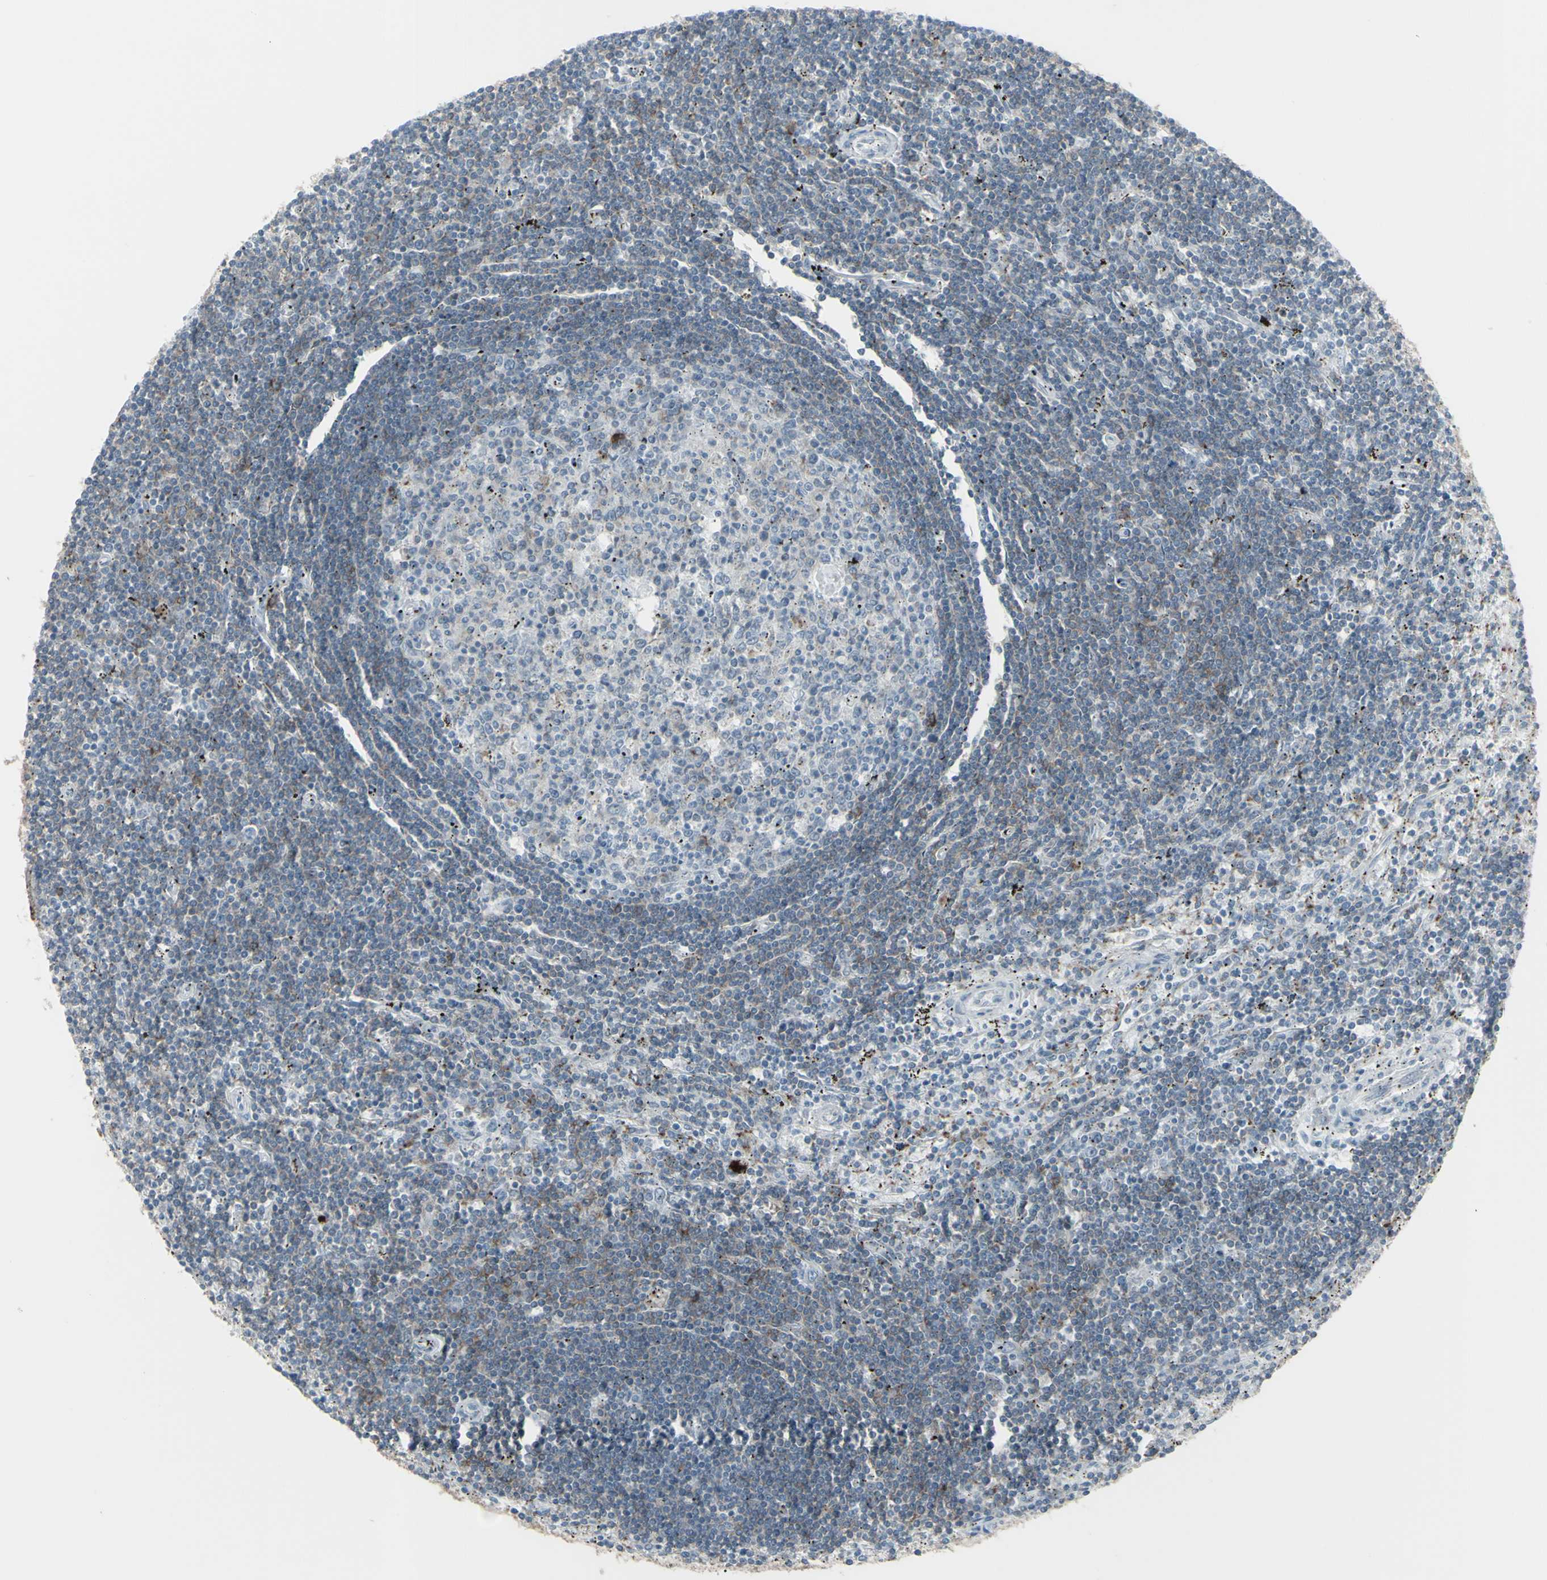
{"staining": {"intensity": "weak", "quantity": "25%-75%", "location": "cytoplasmic/membranous"}, "tissue": "lymphoma", "cell_type": "Tumor cells", "image_type": "cancer", "snomed": [{"axis": "morphology", "description": "Malignant lymphoma, non-Hodgkin's type, Low grade"}, {"axis": "topography", "description": "Spleen"}], "caption": "A low amount of weak cytoplasmic/membranous expression is identified in approximately 25%-75% of tumor cells in low-grade malignant lymphoma, non-Hodgkin's type tissue.", "gene": "CD79B", "patient": {"sex": "male", "age": 76}}